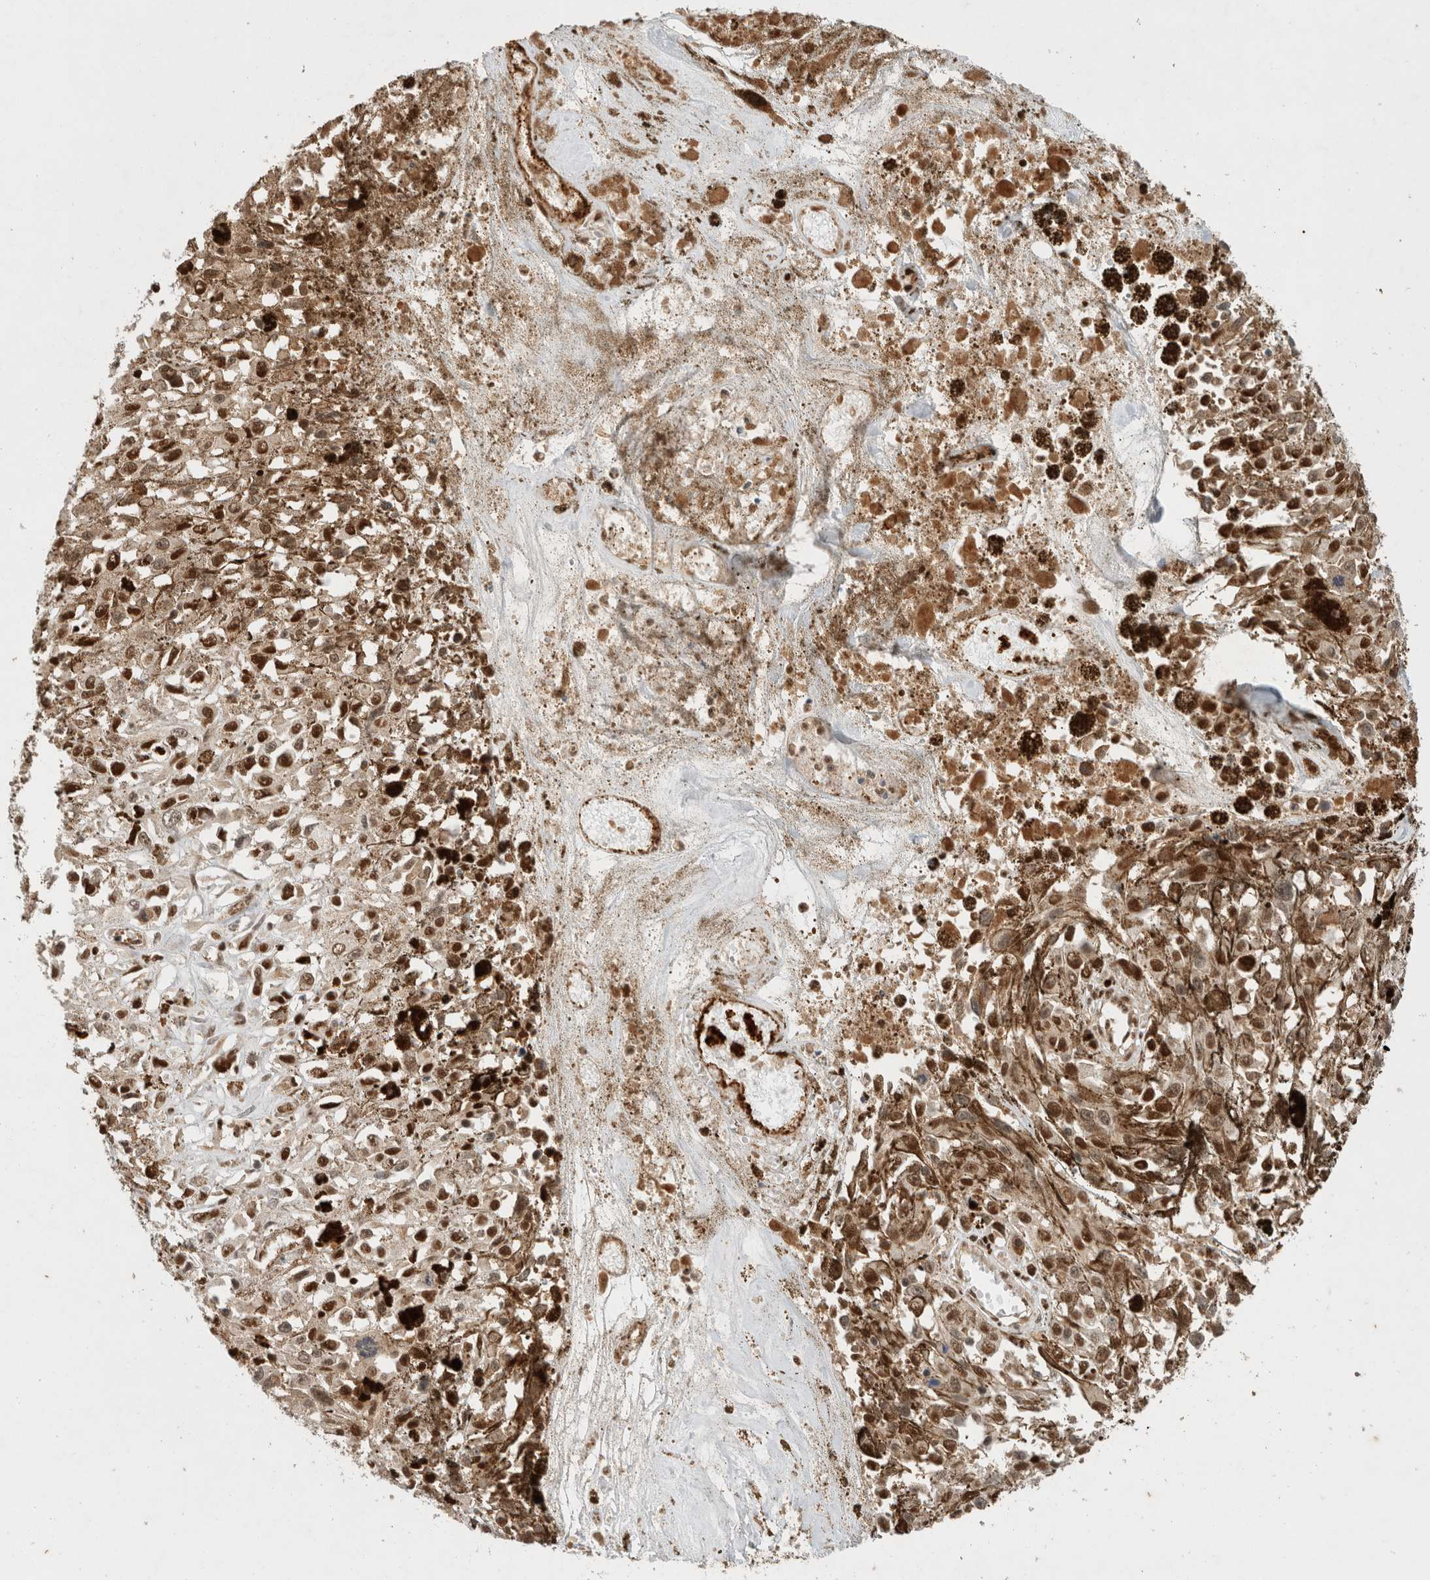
{"staining": {"intensity": "strong", "quantity": ">75%", "location": "cytoplasmic/membranous,nuclear"}, "tissue": "melanoma", "cell_type": "Tumor cells", "image_type": "cancer", "snomed": [{"axis": "morphology", "description": "Malignant melanoma, Metastatic site"}, {"axis": "topography", "description": "Lymph node"}], "caption": "The micrograph exhibits staining of melanoma, revealing strong cytoplasmic/membranous and nuclear protein positivity (brown color) within tumor cells. The staining was performed using DAB (3,3'-diaminobenzidine), with brown indicating positive protein expression. Nuclei are stained blue with hematoxylin.", "gene": "SNRNP40", "patient": {"sex": "male", "age": 59}}